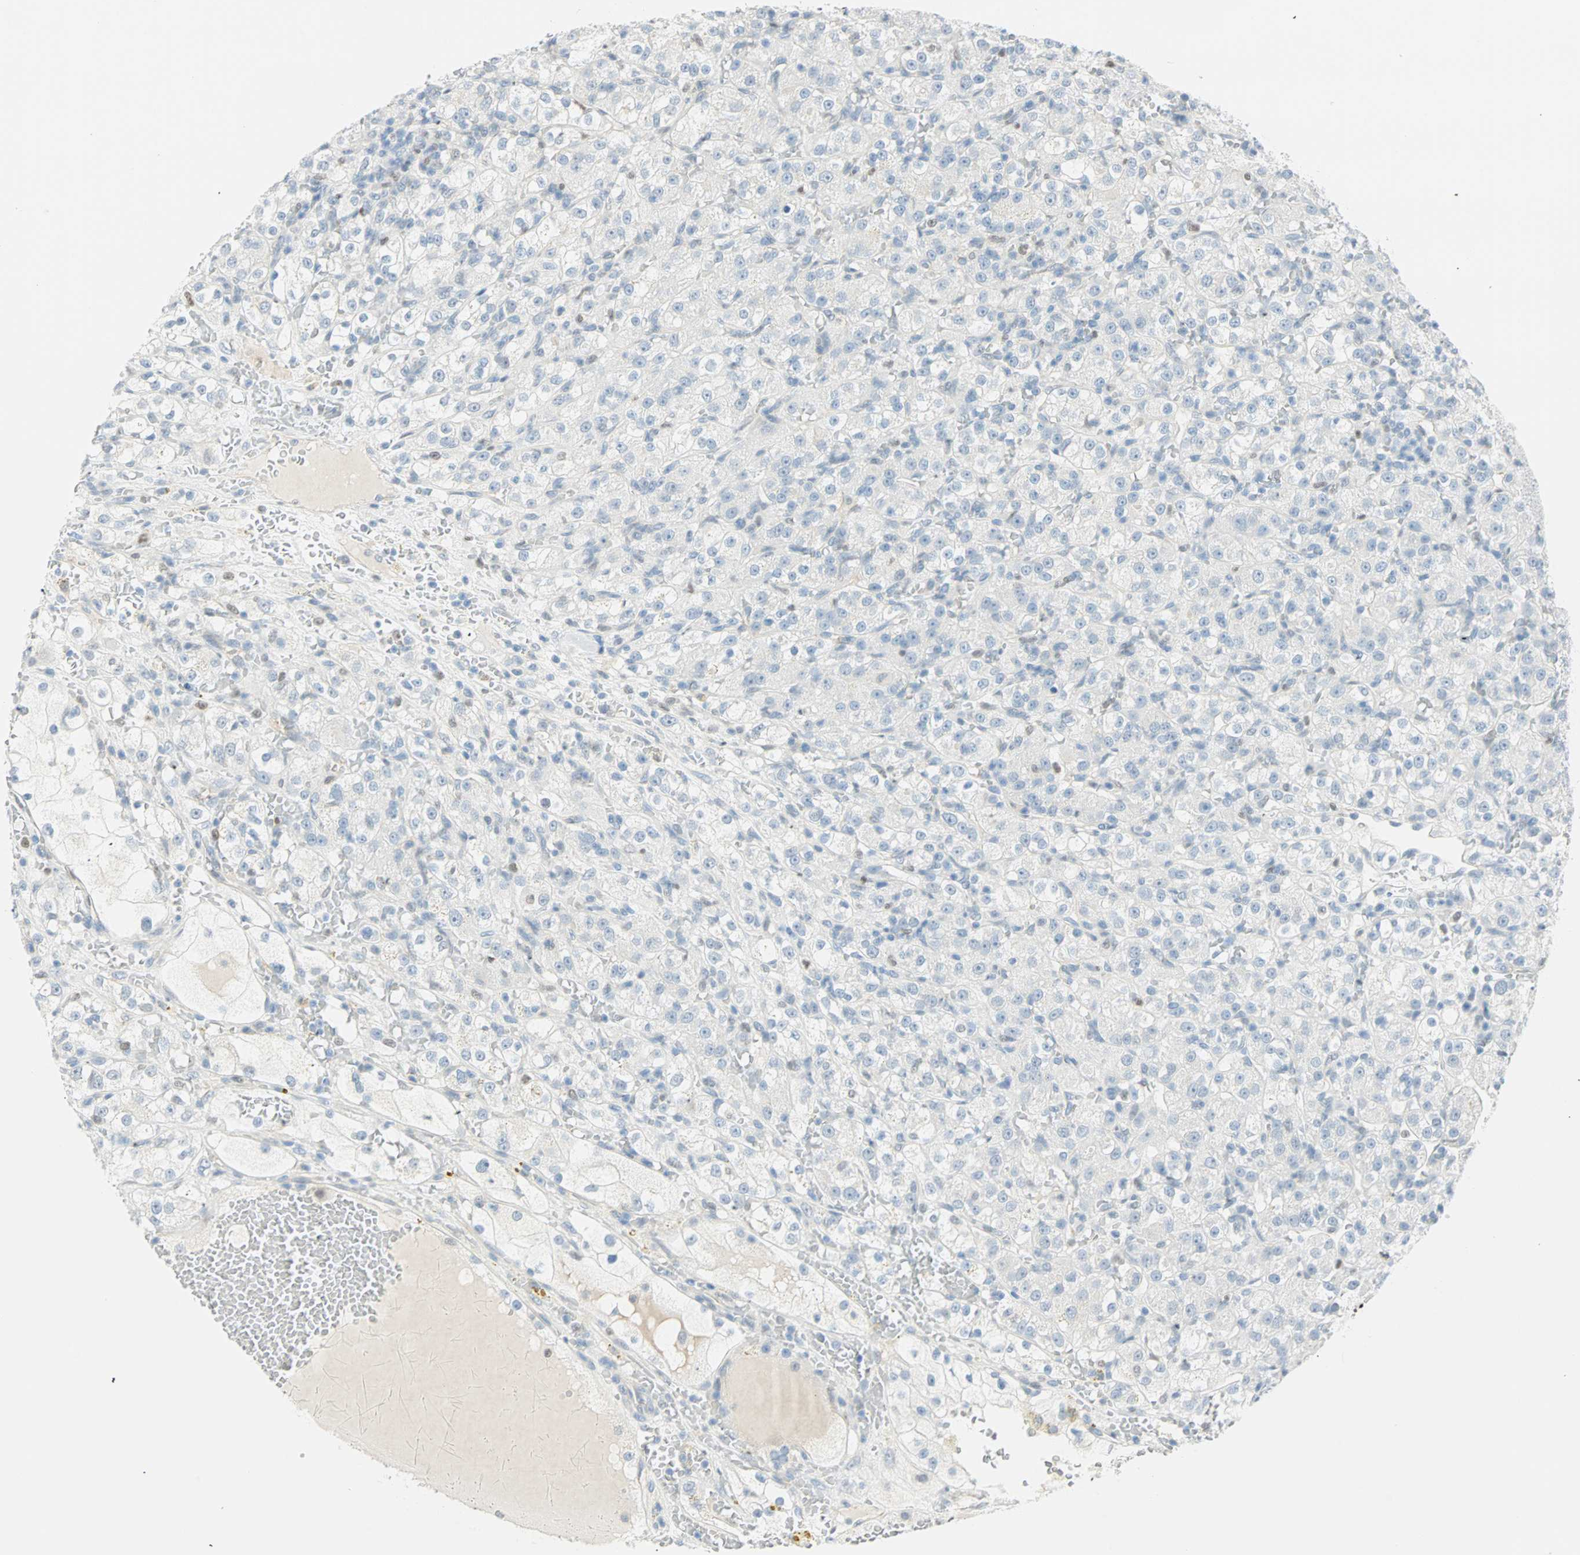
{"staining": {"intensity": "negative", "quantity": "none", "location": "none"}, "tissue": "renal cancer", "cell_type": "Tumor cells", "image_type": "cancer", "snomed": [{"axis": "morphology", "description": "Normal tissue, NOS"}, {"axis": "morphology", "description": "Adenocarcinoma, NOS"}, {"axis": "topography", "description": "Kidney"}], "caption": "High magnification brightfield microscopy of renal adenocarcinoma stained with DAB (brown) and counterstained with hematoxylin (blue): tumor cells show no significant staining.", "gene": "MLLT10", "patient": {"sex": "male", "age": 61}}